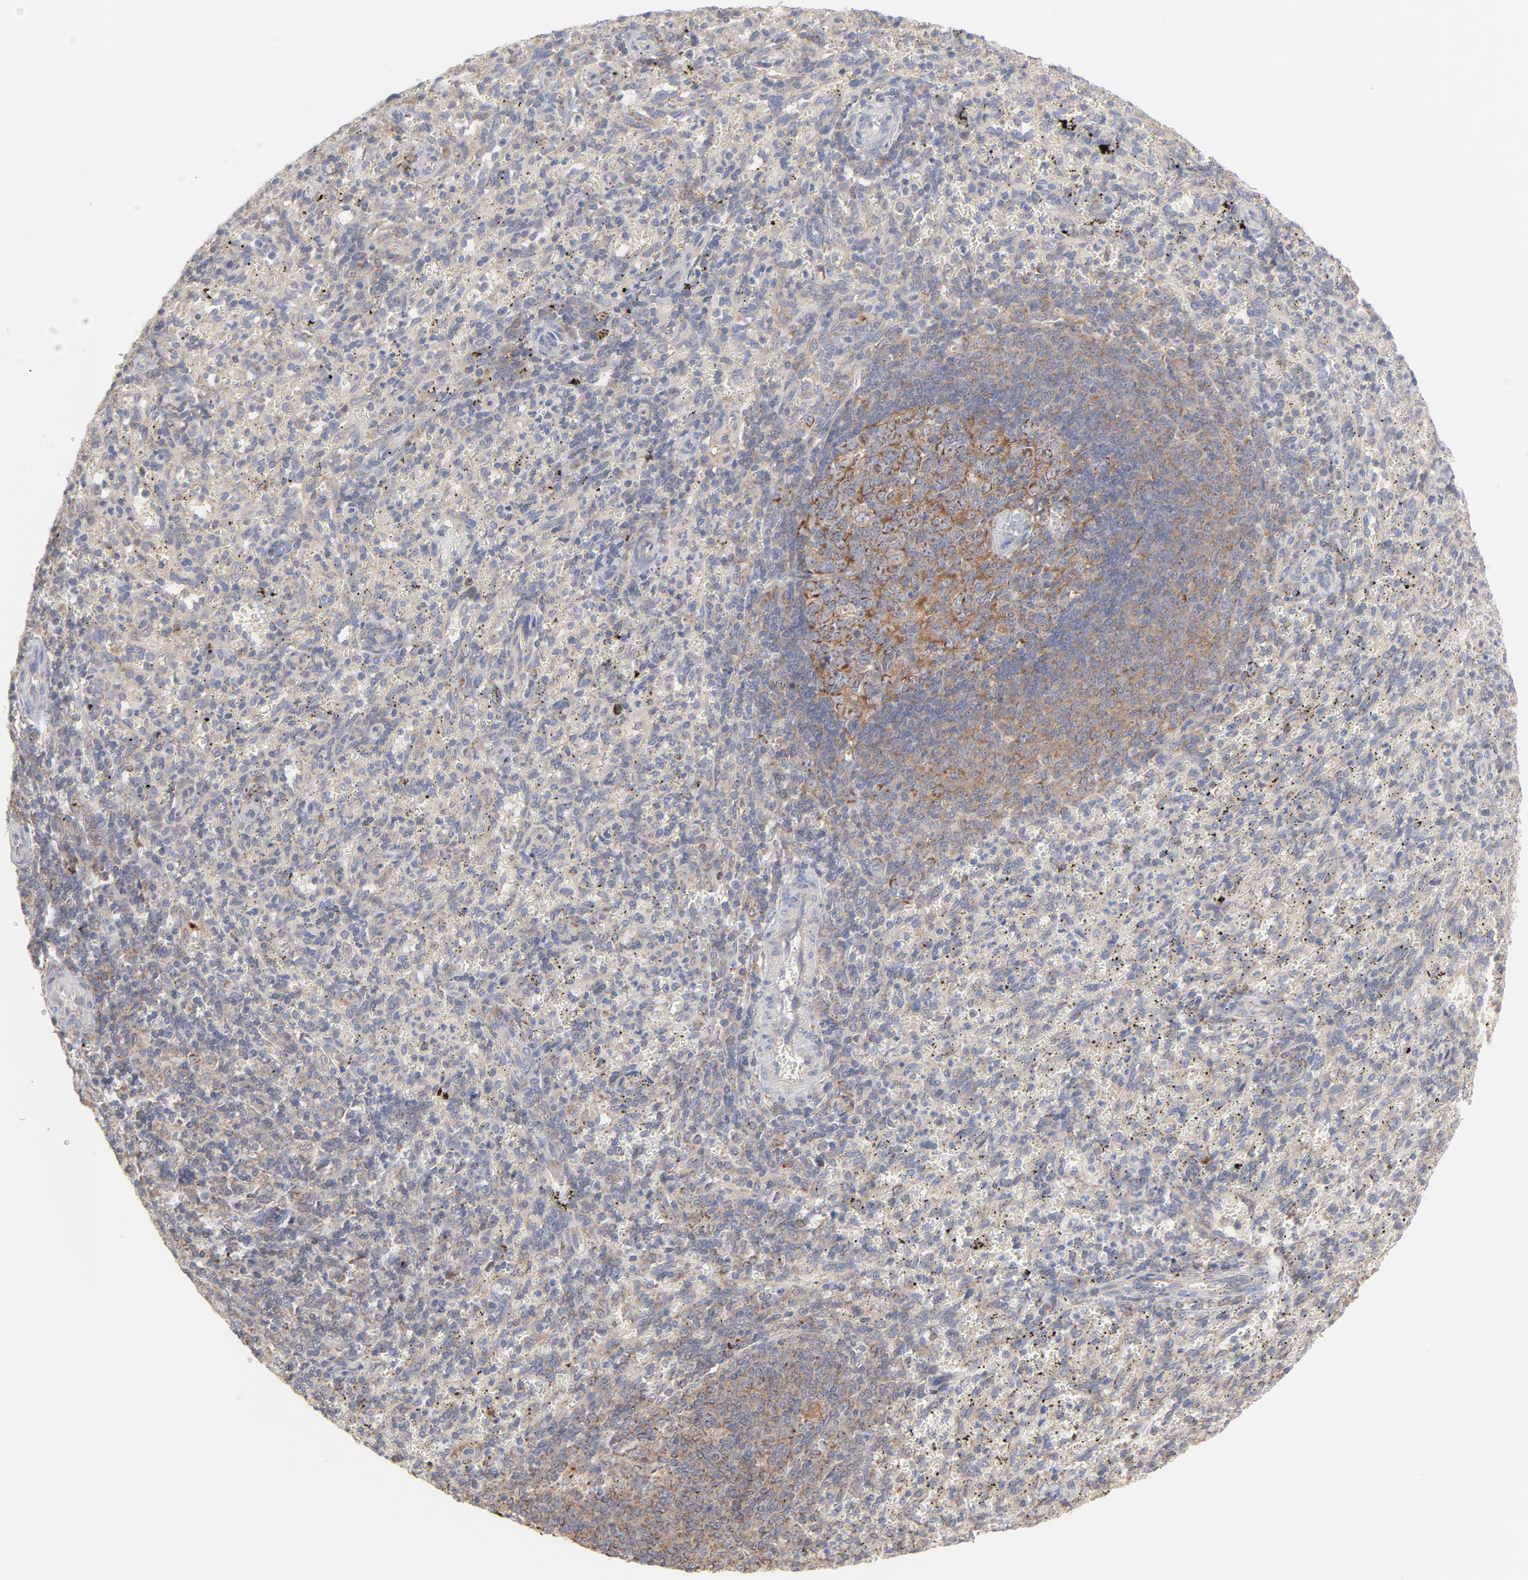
{"staining": {"intensity": "weak", "quantity": ">75%", "location": "cytoplasmic/membranous"}, "tissue": "spleen", "cell_type": "Cells in red pulp", "image_type": "normal", "snomed": [{"axis": "morphology", "description": "Normal tissue, NOS"}, {"axis": "topography", "description": "Spleen"}], "caption": "Spleen stained with a brown dye demonstrates weak cytoplasmic/membranous positive positivity in approximately >75% of cells in red pulp.", "gene": "PPFIBP2", "patient": {"sex": "female", "age": 10}}